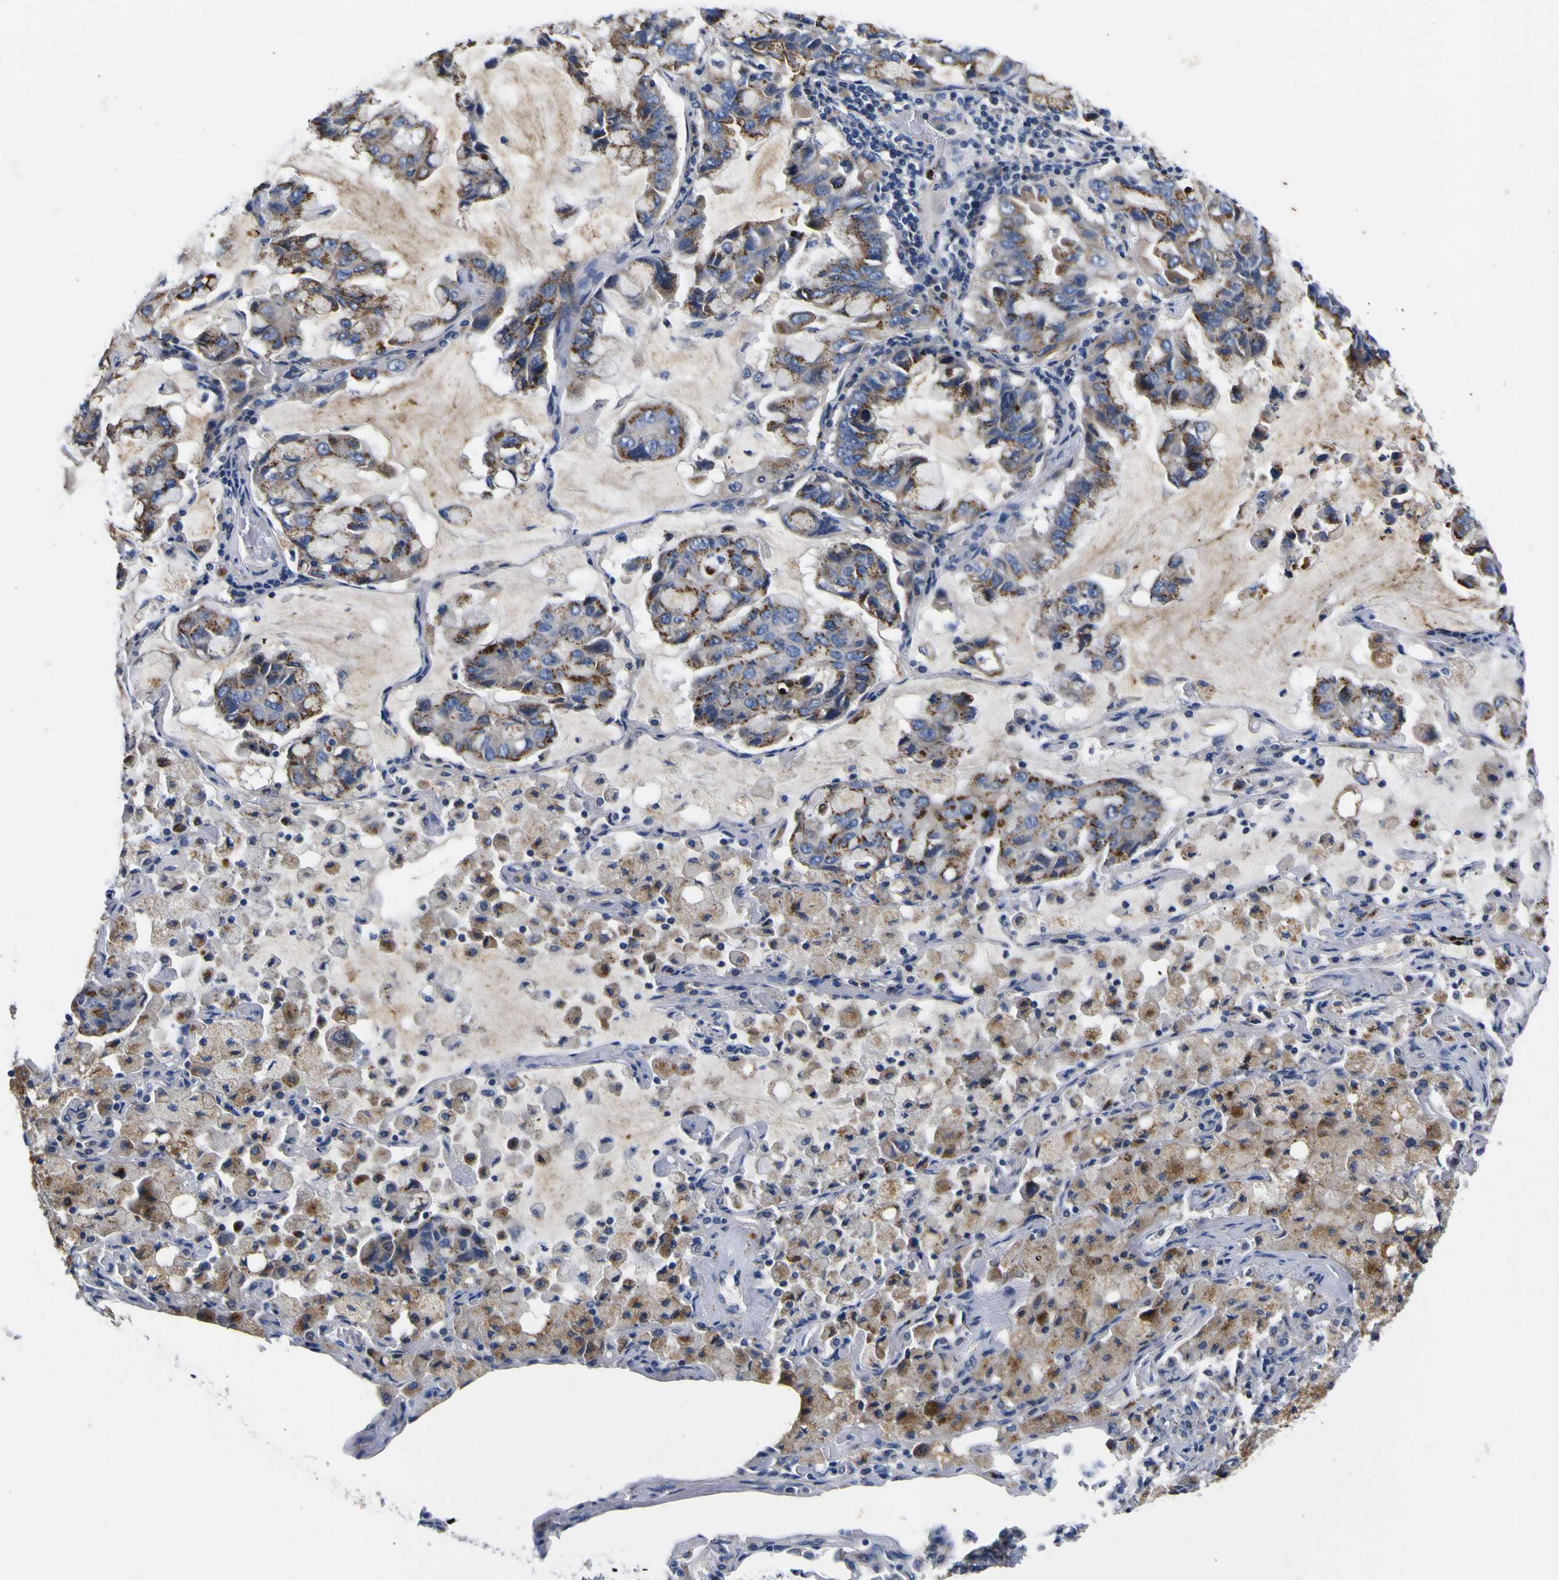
{"staining": {"intensity": "strong", "quantity": ">75%", "location": "cytoplasmic/membranous"}, "tissue": "lung cancer", "cell_type": "Tumor cells", "image_type": "cancer", "snomed": [{"axis": "morphology", "description": "Adenocarcinoma, NOS"}, {"axis": "topography", "description": "Lung"}], "caption": "DAB immunohistochemical staining of adenocarcinoma (lung) displays strong cytoplasmic/membranous protein positivity in about >75% of tumor cells. The staining was performed using DAB (3,3'-diaminobenzidine), with brown indicating positive protein expression. Nuclei are stained blue with hematoxylin.", "gene": "COA1", "patient": {"sex": "male", "age": 64}}